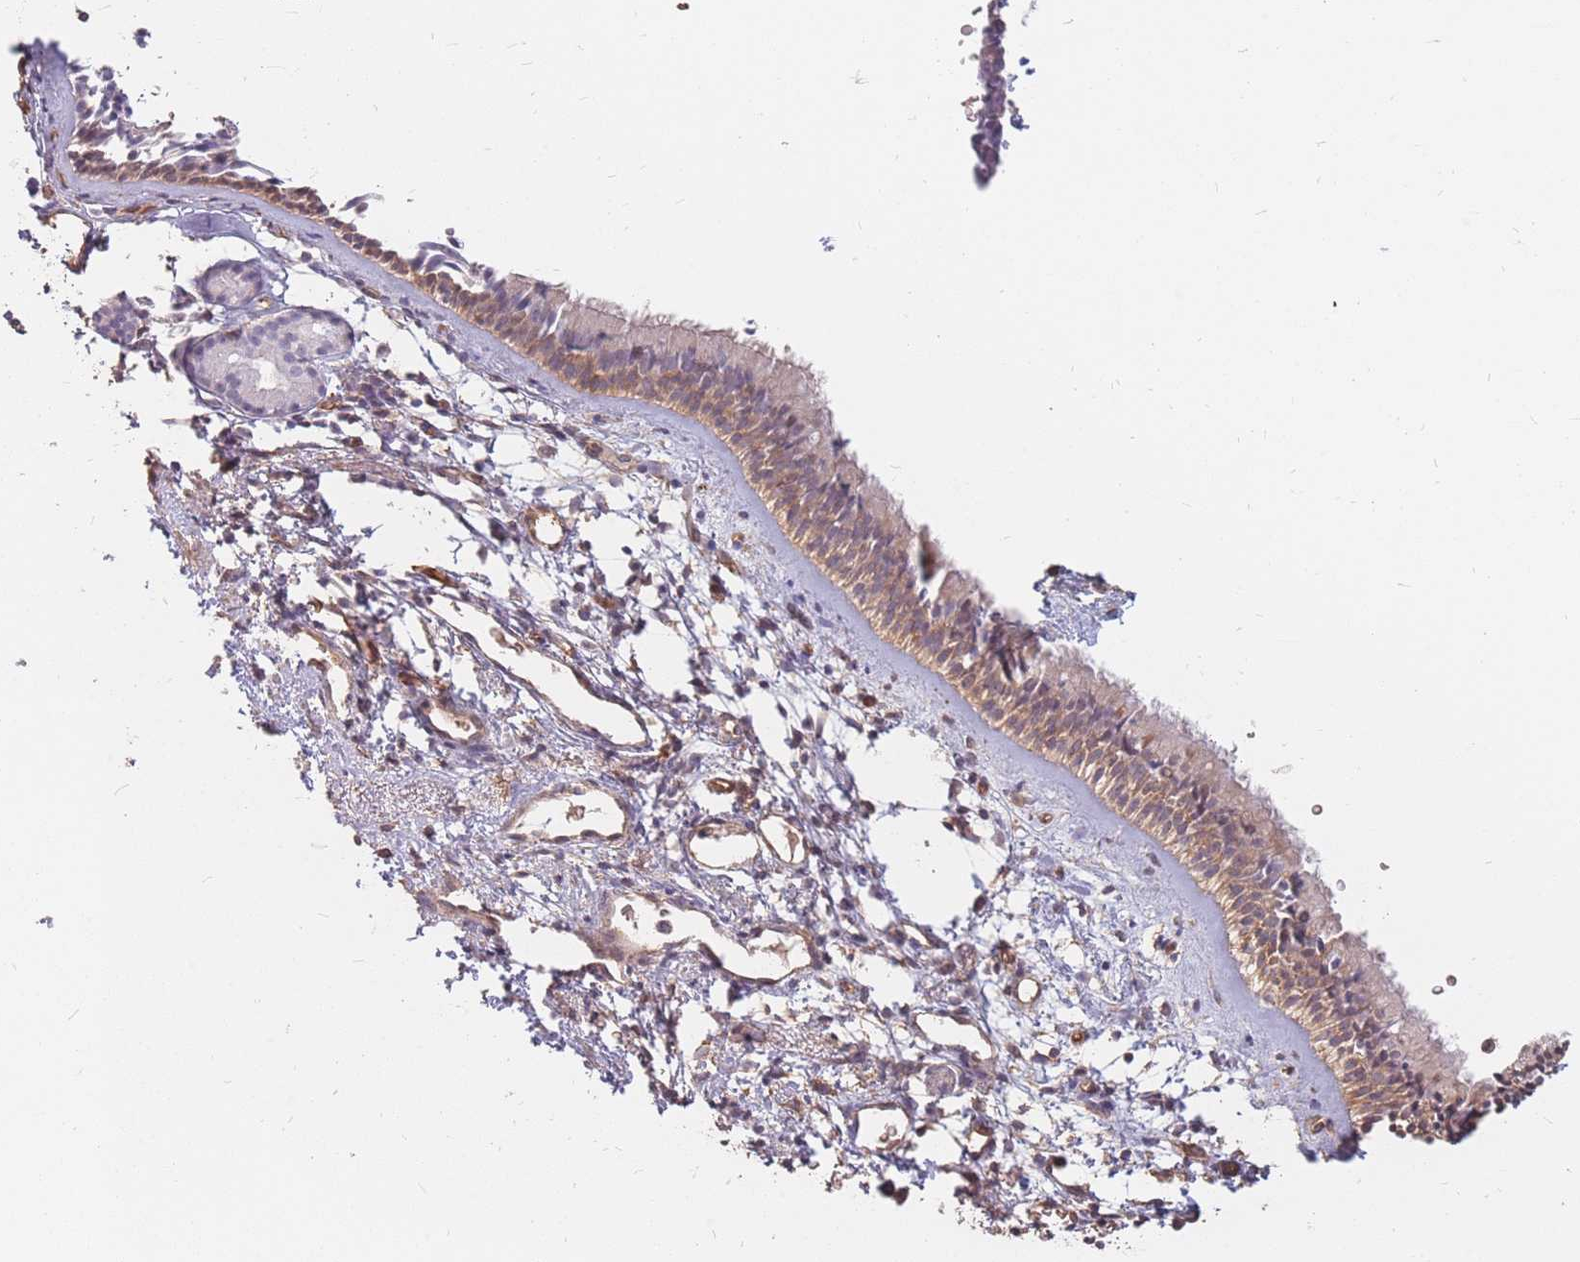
{"staining": {"intensity": "moderate", "quantity": "25%-75%", "location": "cytoplasmic/membranous"}, "tissue": "nasopharynx", "cell_type": "Respiratory epithelial cells", "image_type": "normal", "snomed": [{"axis": "morphology", "description": "Normal tissue, NOS"}, {"axis": "topography", "description": "Nasopharynx"}], "caption": "A histopathology image of human nasopharynx stained for a protein shows moderate cytoplasmic/membranous brown staining in respiratory epithelial cells.", "gene": "PLS3", "patient": {"sex": "male", "age": 82}}